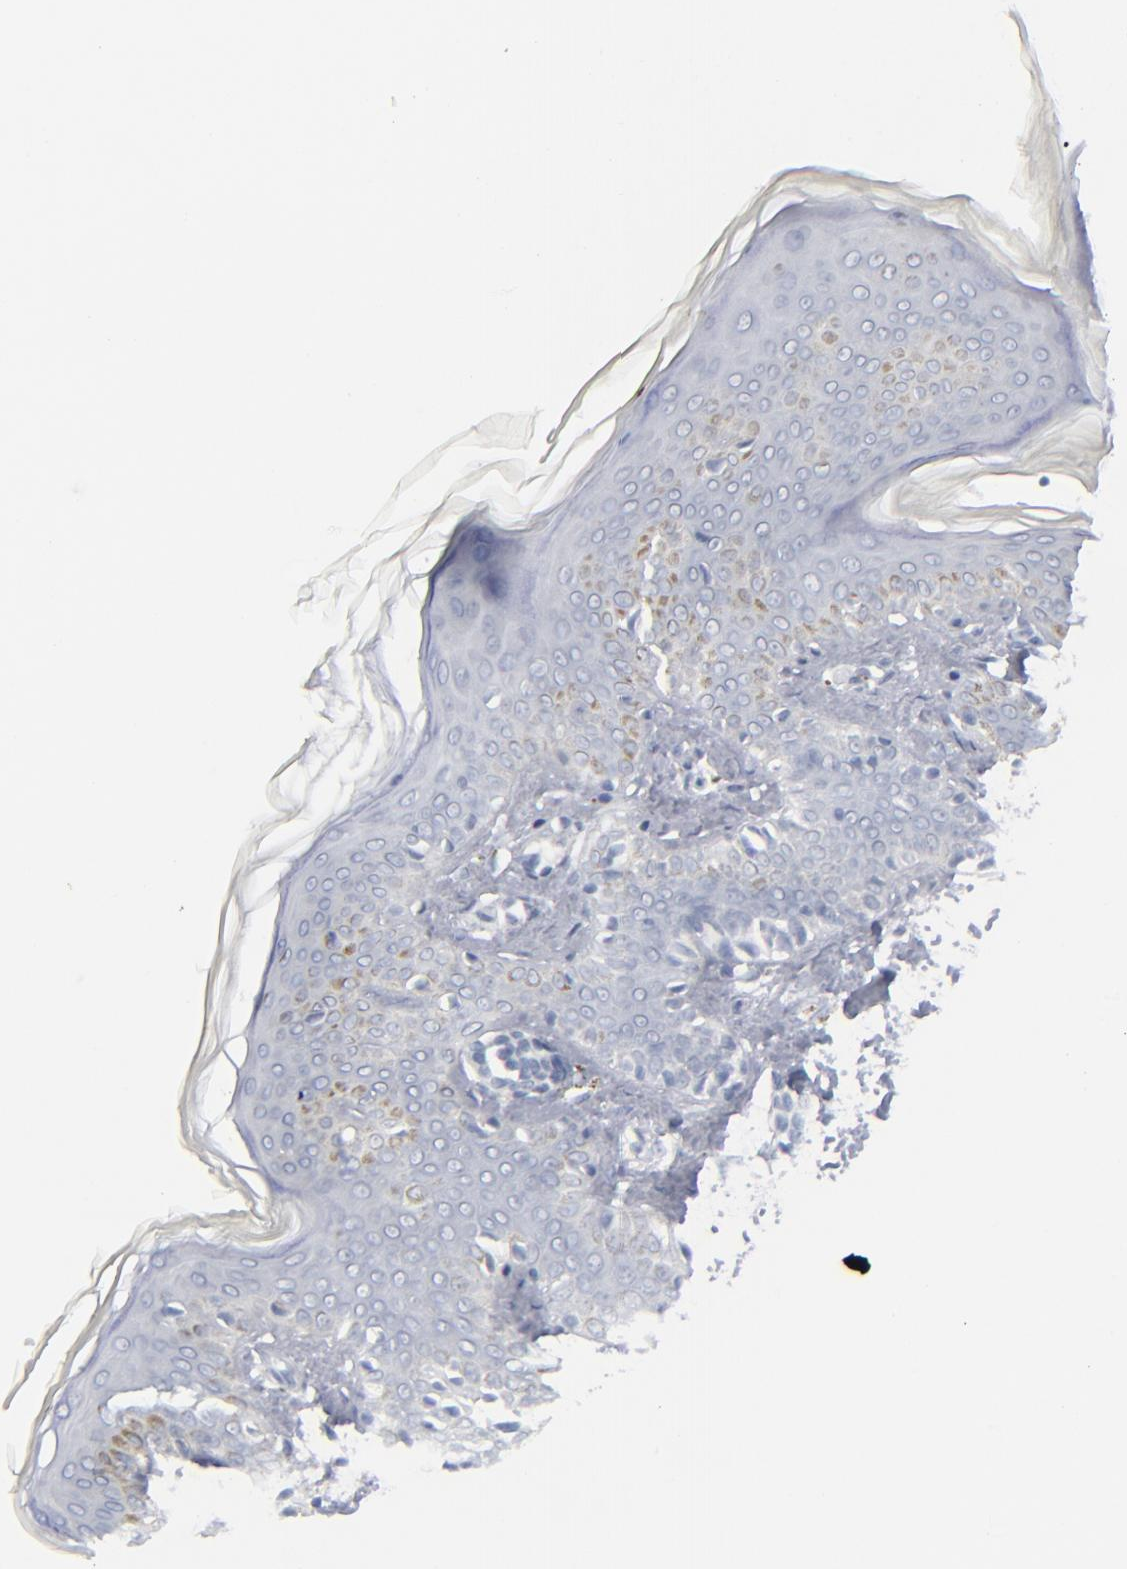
{"staining": {"intensity": "negative", "quantity": "none", "location": "none"}, "tissue": "skin", "cell_type": "Fibroblasts", "image_type": "normal", "snomed": [{"axis": "morphology", "description": "Normal tissue, NOS"}, {"axis": "topography", "description": "Skin"}], "caption": "Immunohistochemical staining of unremarkable skin displays no significant expression in fibroblasts.", "gene": "MSLN", "patient": {"sex": "female", "age": 4}}